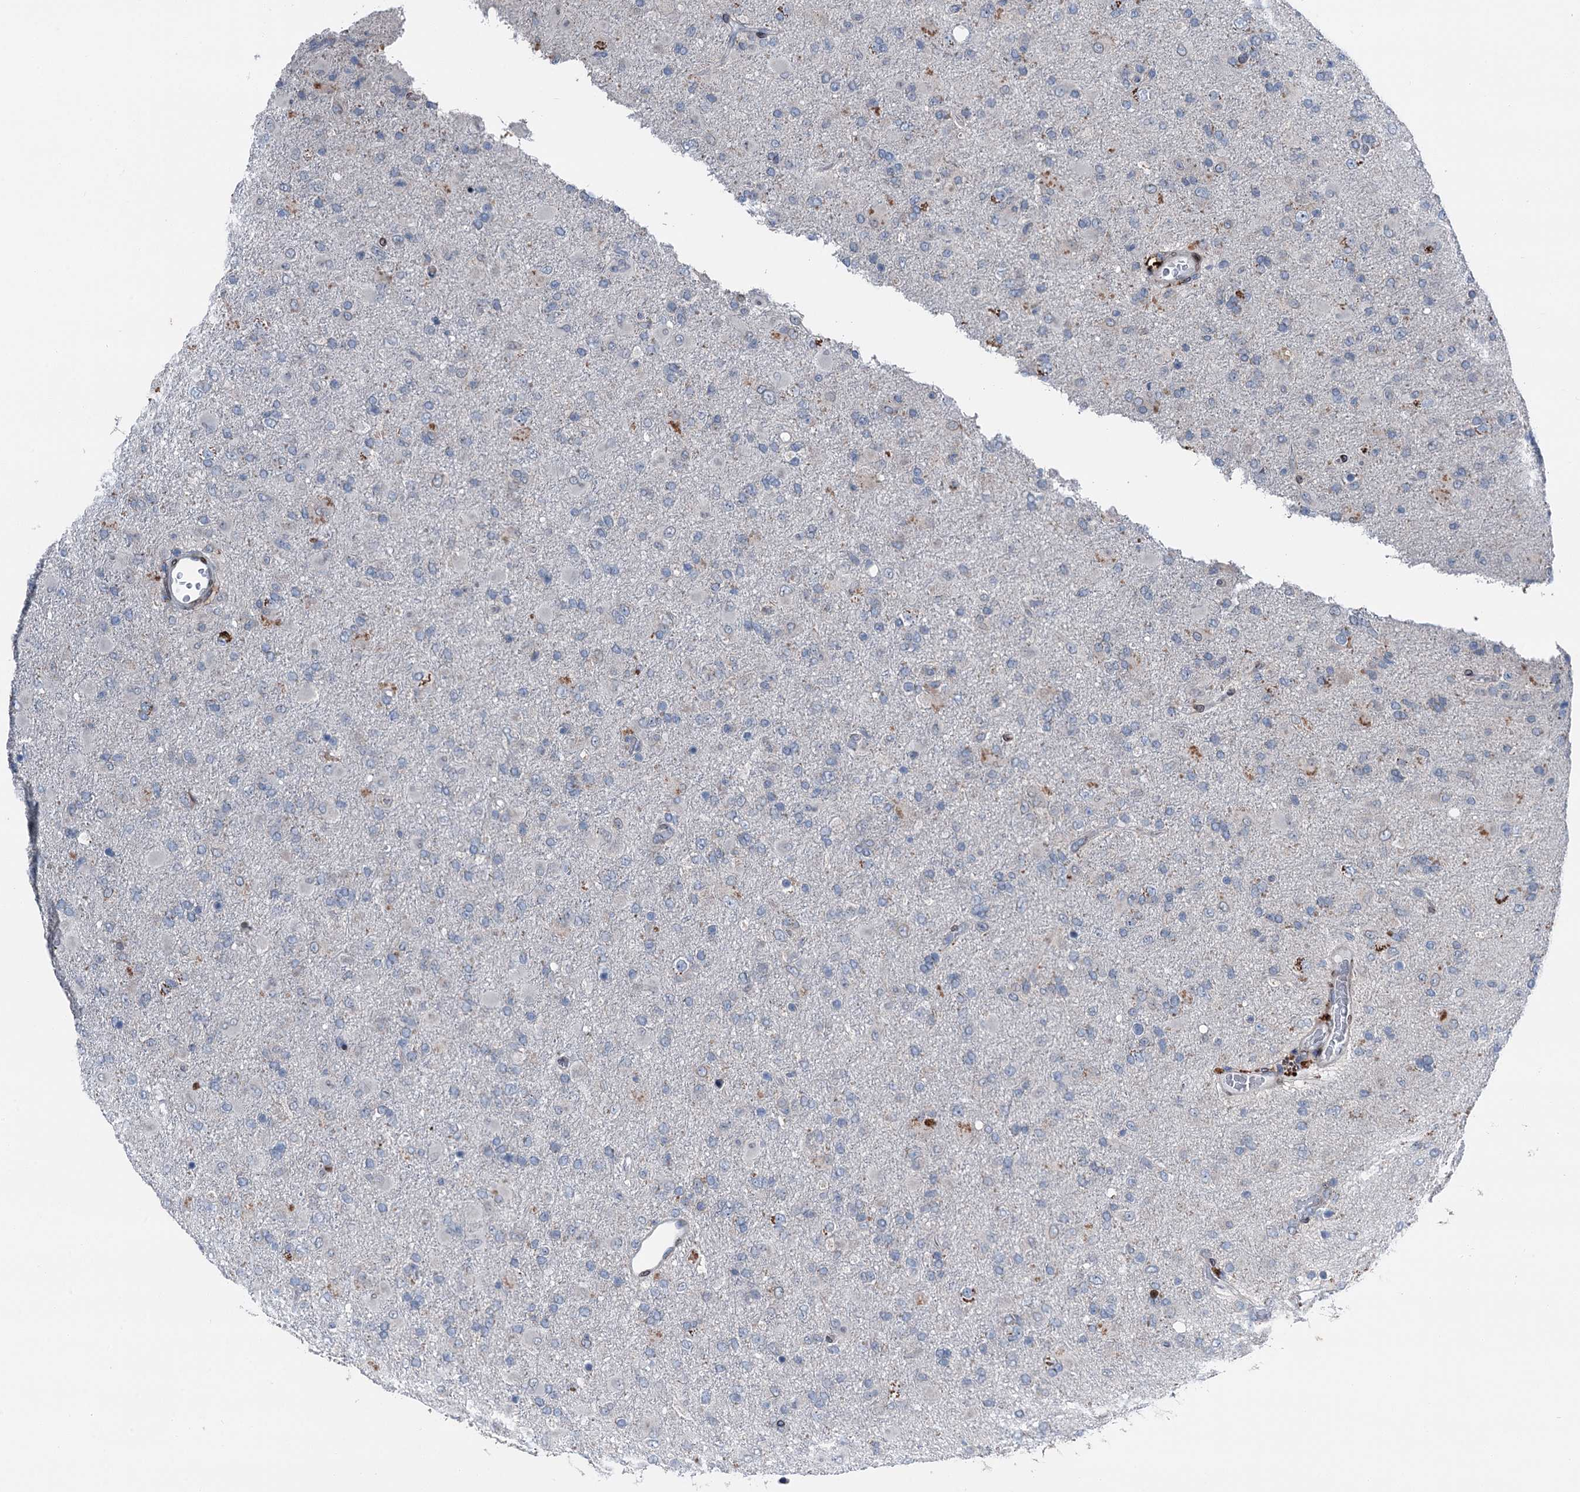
{"staining": {"intensity": "moderate", "quantity": "<25%", "location": "cytoplasmic/membranous"}, "tissue": "glioma", "cell_type": "Tumor cells", "image_type": "cancer", "snomed": [{"axis": "morphology", "description": "Glioma, malignant, Low grade"}, {"axis": "topography", "description": "Brain"}], "caption": "Low-grade glioma (malignant) stained with a brown dye reveals moderate cytoplasmic/membranous positive expression in approximately <25% of tumor cells.", "gene": "MRPL14", "patient": {"sex": "male", "age": 65}}